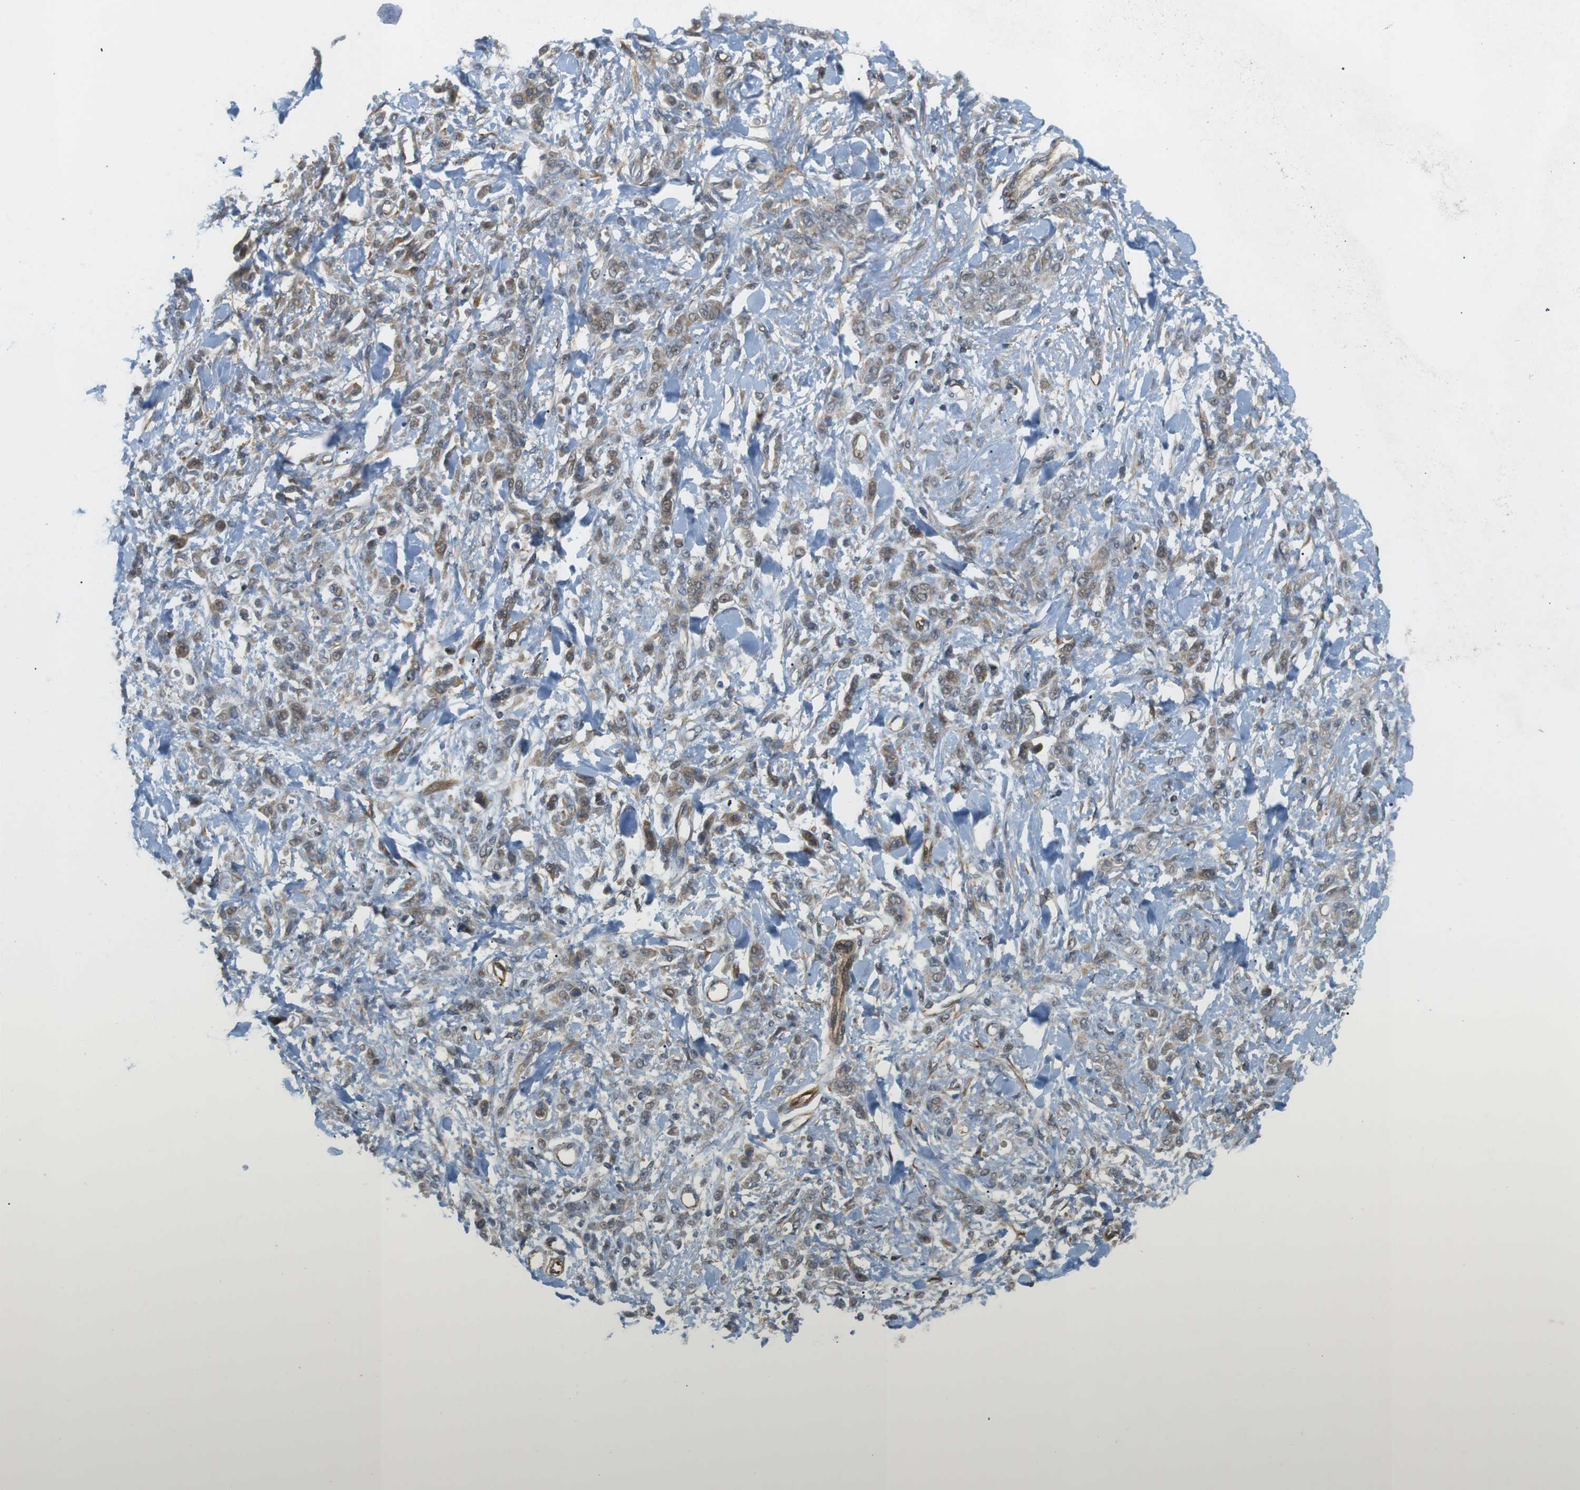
{"staining": {"intensity": "weak", "quantity": "25%-75%", "location": "cytoplasmic/membranous"}, "tissue": "stomach cancer", "cell_type": "Tumor cells", "image_type": "cancer", "snomed": [{"axis": "morphology", "description": "Normal tissue, NOS"}, {"axis": "morphology", "description": "Adenocarcinoma, NOS"}, {"axis": "topography", "description": "Stomach"}], "caption": "Stomach adenocarcinoma stained with a brown dye displays weak cytoplasmic/membranous positive expression in approximately 25%-75% of tumor cells.", "gene": "KANK2", "patient": {"sex": "male", "age": 82}}